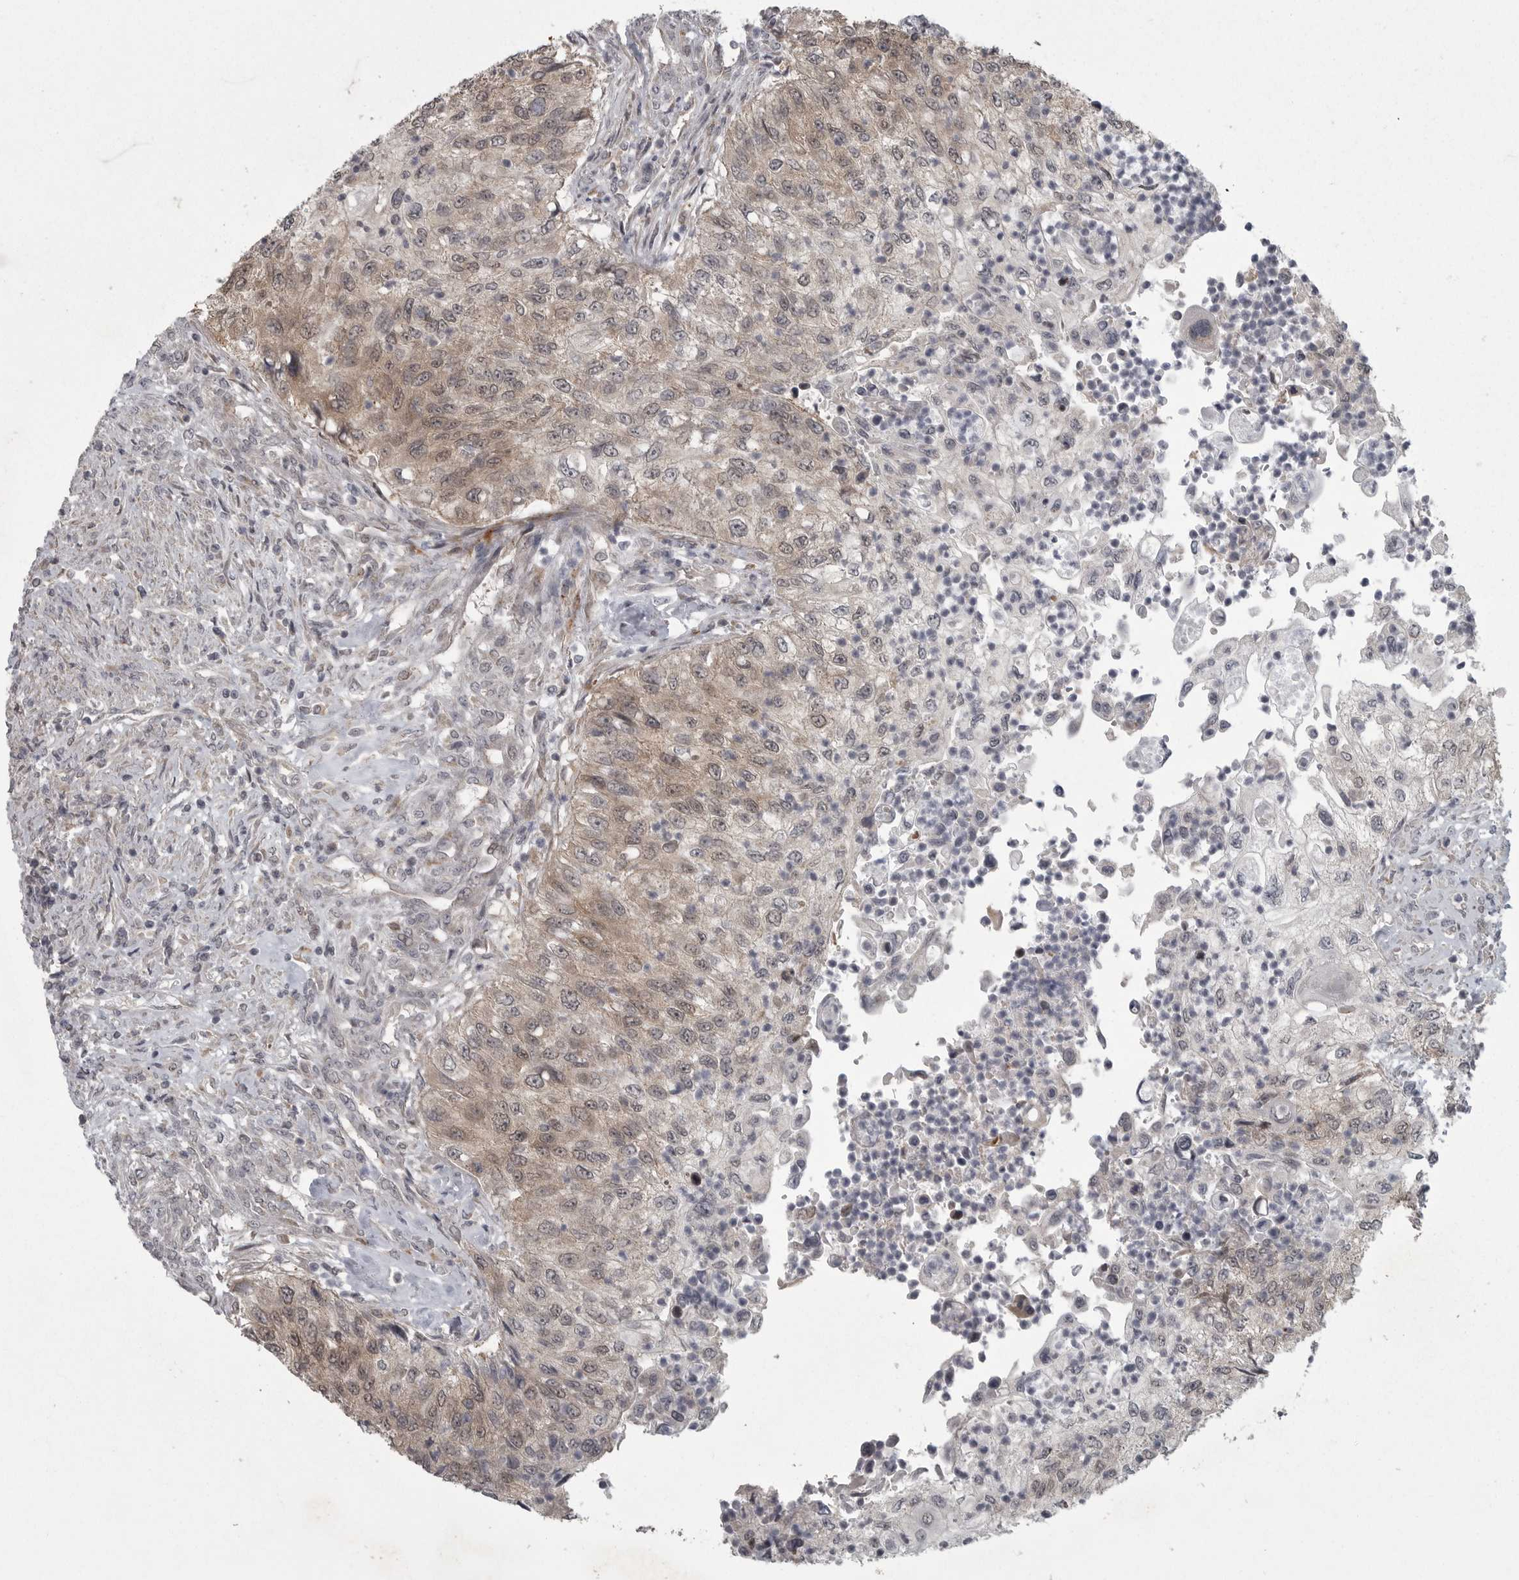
{"staining": {"intensity": "moderate", "quantity": "25%-75%", "location": "cytoplasmic/membranous"}, "tissue": "urothelial cancer", "cell_type": "Tumor cells", "image_type": "cancer", "snomed": [{"axis": "morphology", "description": "Urothelial carcinoma, High grade"}, {"axis": "topography", "description": "Urinary bladder"}], "caption": "An IHC micrograph of tumor tissue is shown. Protein staining in brown shows moderate cytoplasmic/membranous positivity in urothelial cancer within tumor cells.", "gene": "PPP1R9A", "patient": {"sex": "female", "age": 60}}